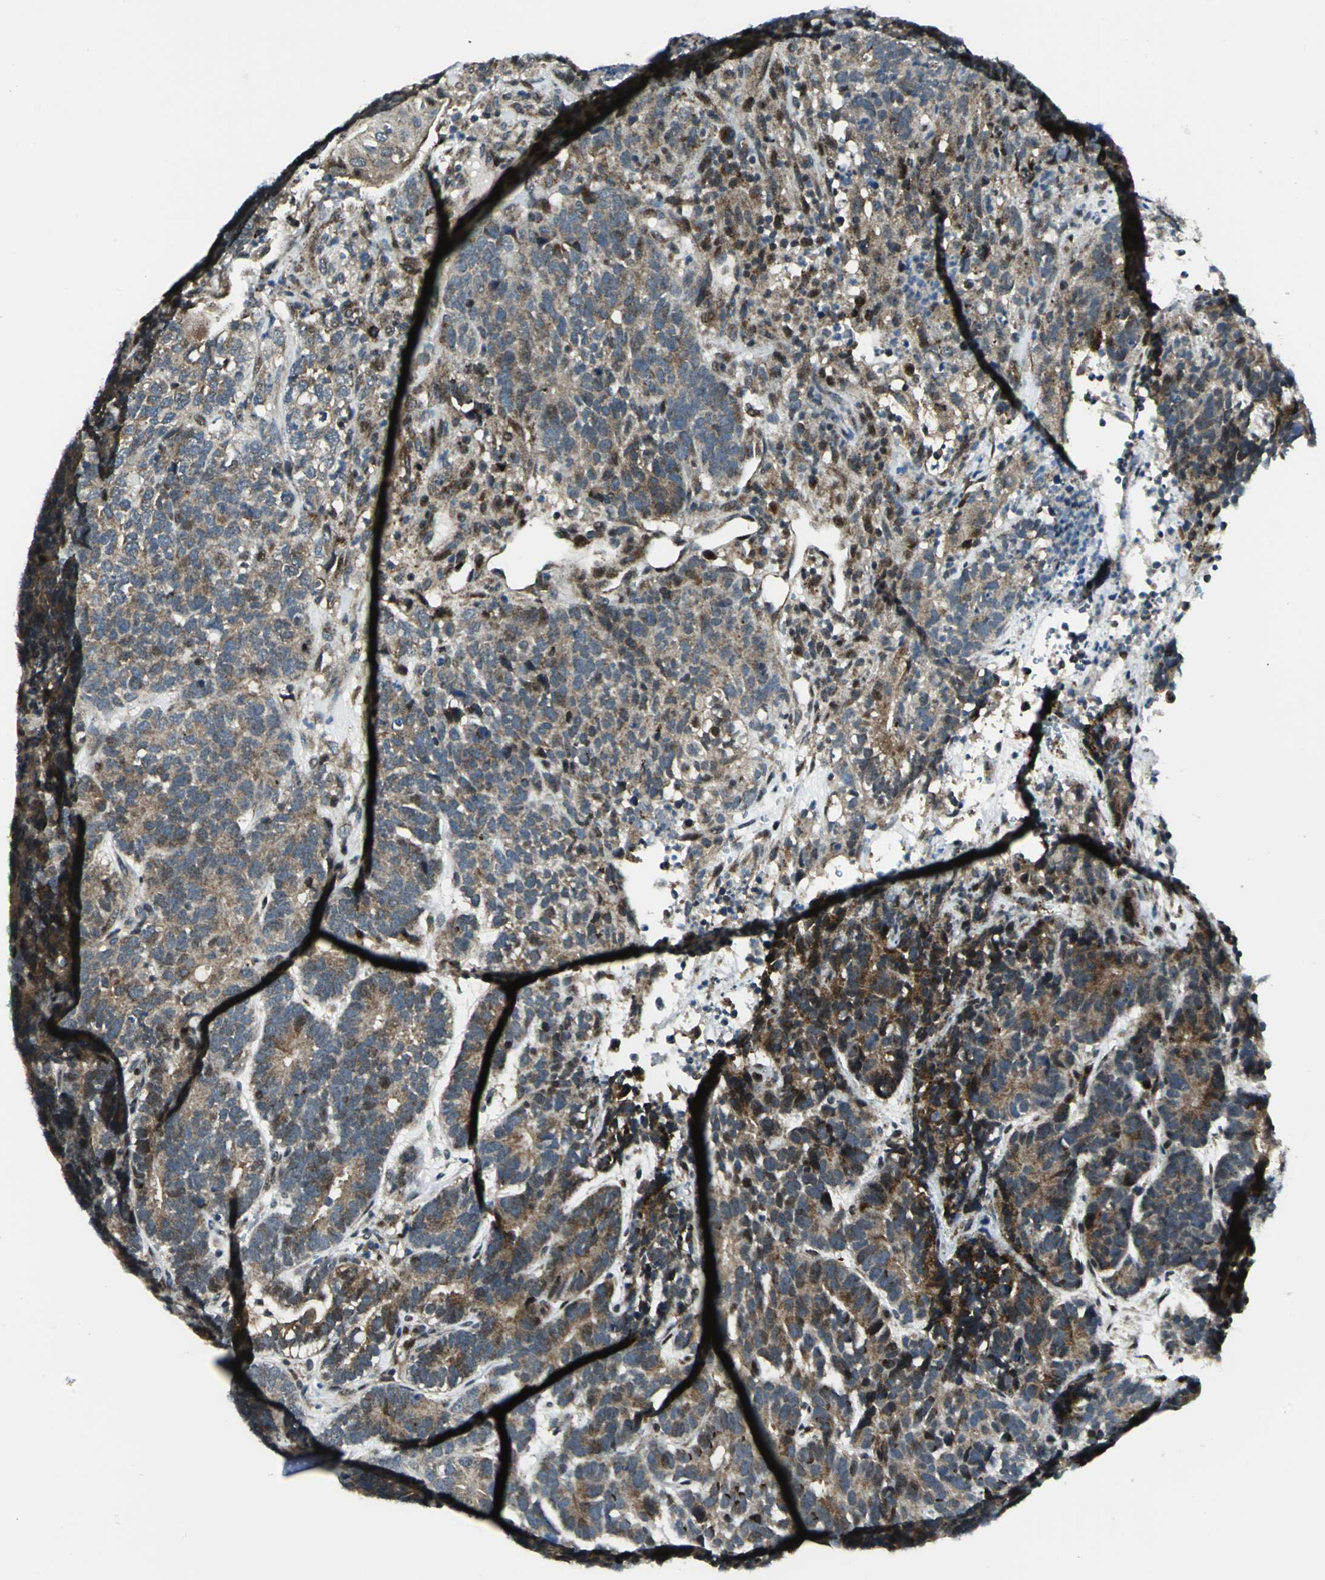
{"staining": {"intensity": "moderate", "quantity": ">75%", "location": "cytoplasmic/membranous"}, "tissue": "testis cancer", "cell_type": "Tumor cells", "image_type": "cancer", "snomed": [{"axis": "morphology", "description": "Carcinoma, Embryonal, NOS"}, {"axis": "topography", "description": "Testis"}], "caption": "About >75% of tumor cells in human testis embryonal carcinoma show moderate cytoplasmic/membranous protein positivity as visualized by brown immunohistochemical staining.", "gene": "ATP6V1A", "patient": {"sex": "male", "age": 26}}